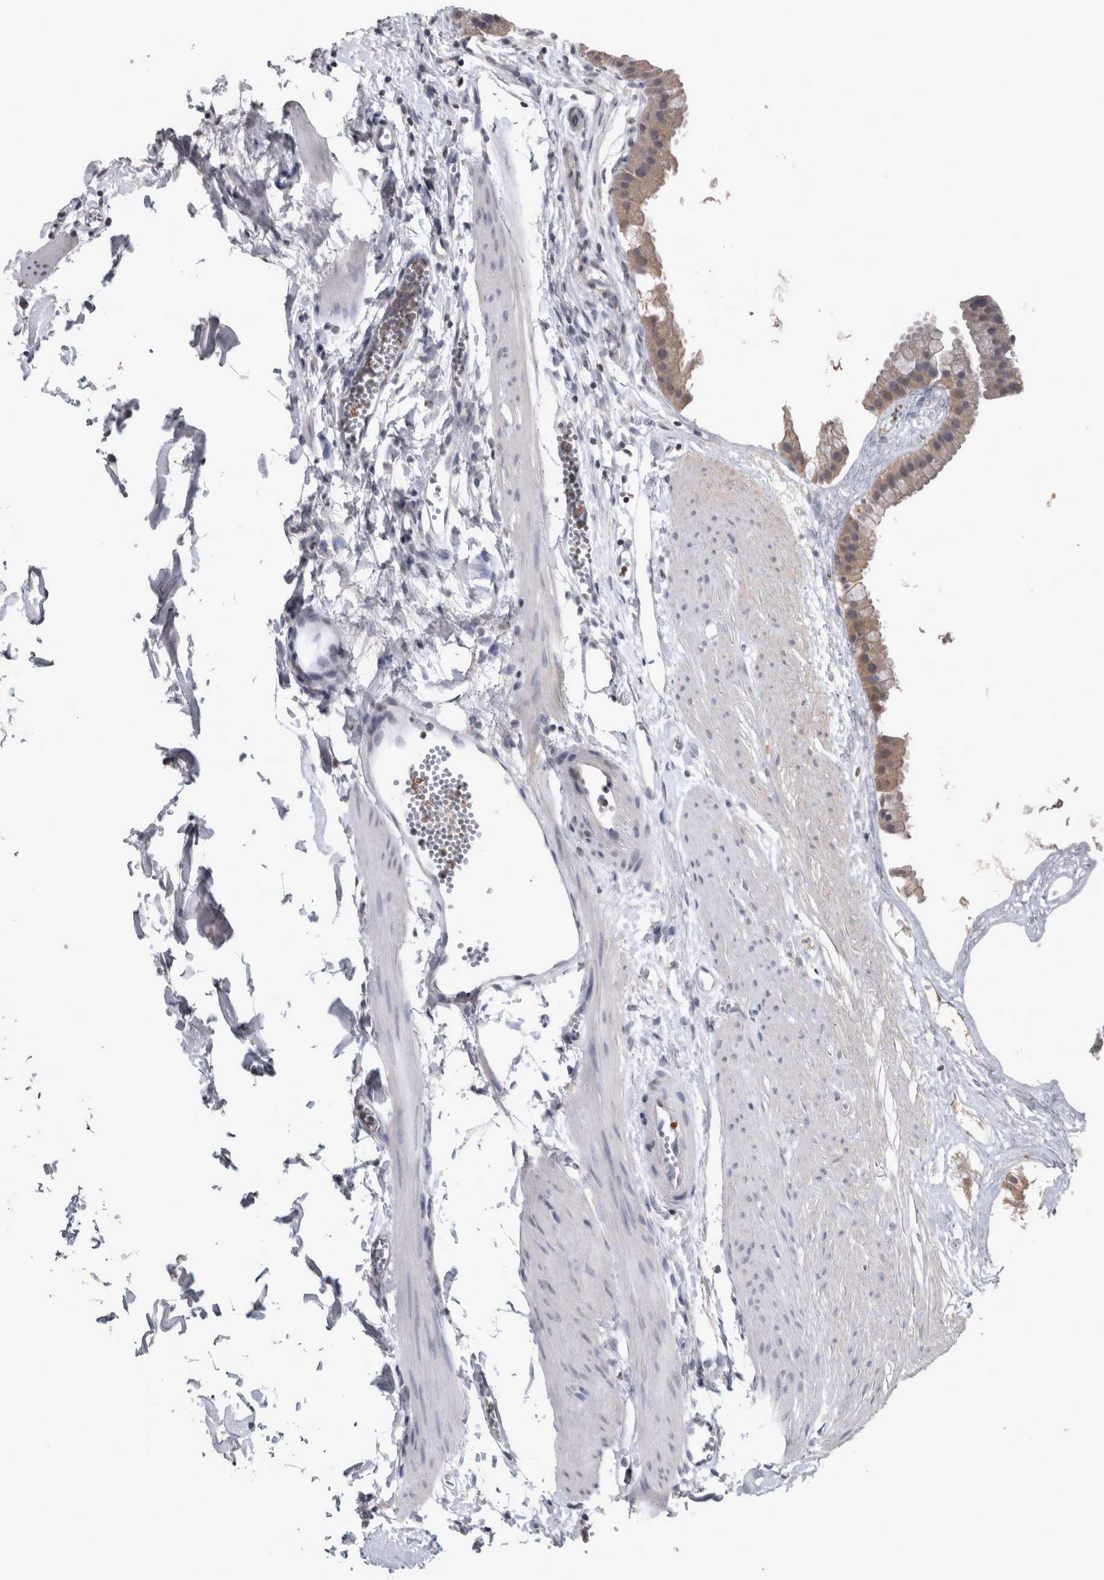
{"staining": {"intensity": "weak", "quantity": ">75%", "location": "cytoplasmic/membranous"}, "tissue": "gallbladder", "cell_type": "Glandular cells", "image_type": "normal", "snomed": [{"axis": "morphology", "description": "Normal tissue, NOS"}, {"axis": "topography", "description": "Gallbladder"}], "caption": "Protein expression analysis of normal gallbladder reveals weak cytoplasmic/membranous positivity in approximately >75% of glandular cells.", "gene": "WNT7A", "patient": {"sex": "female", "age": 64}}